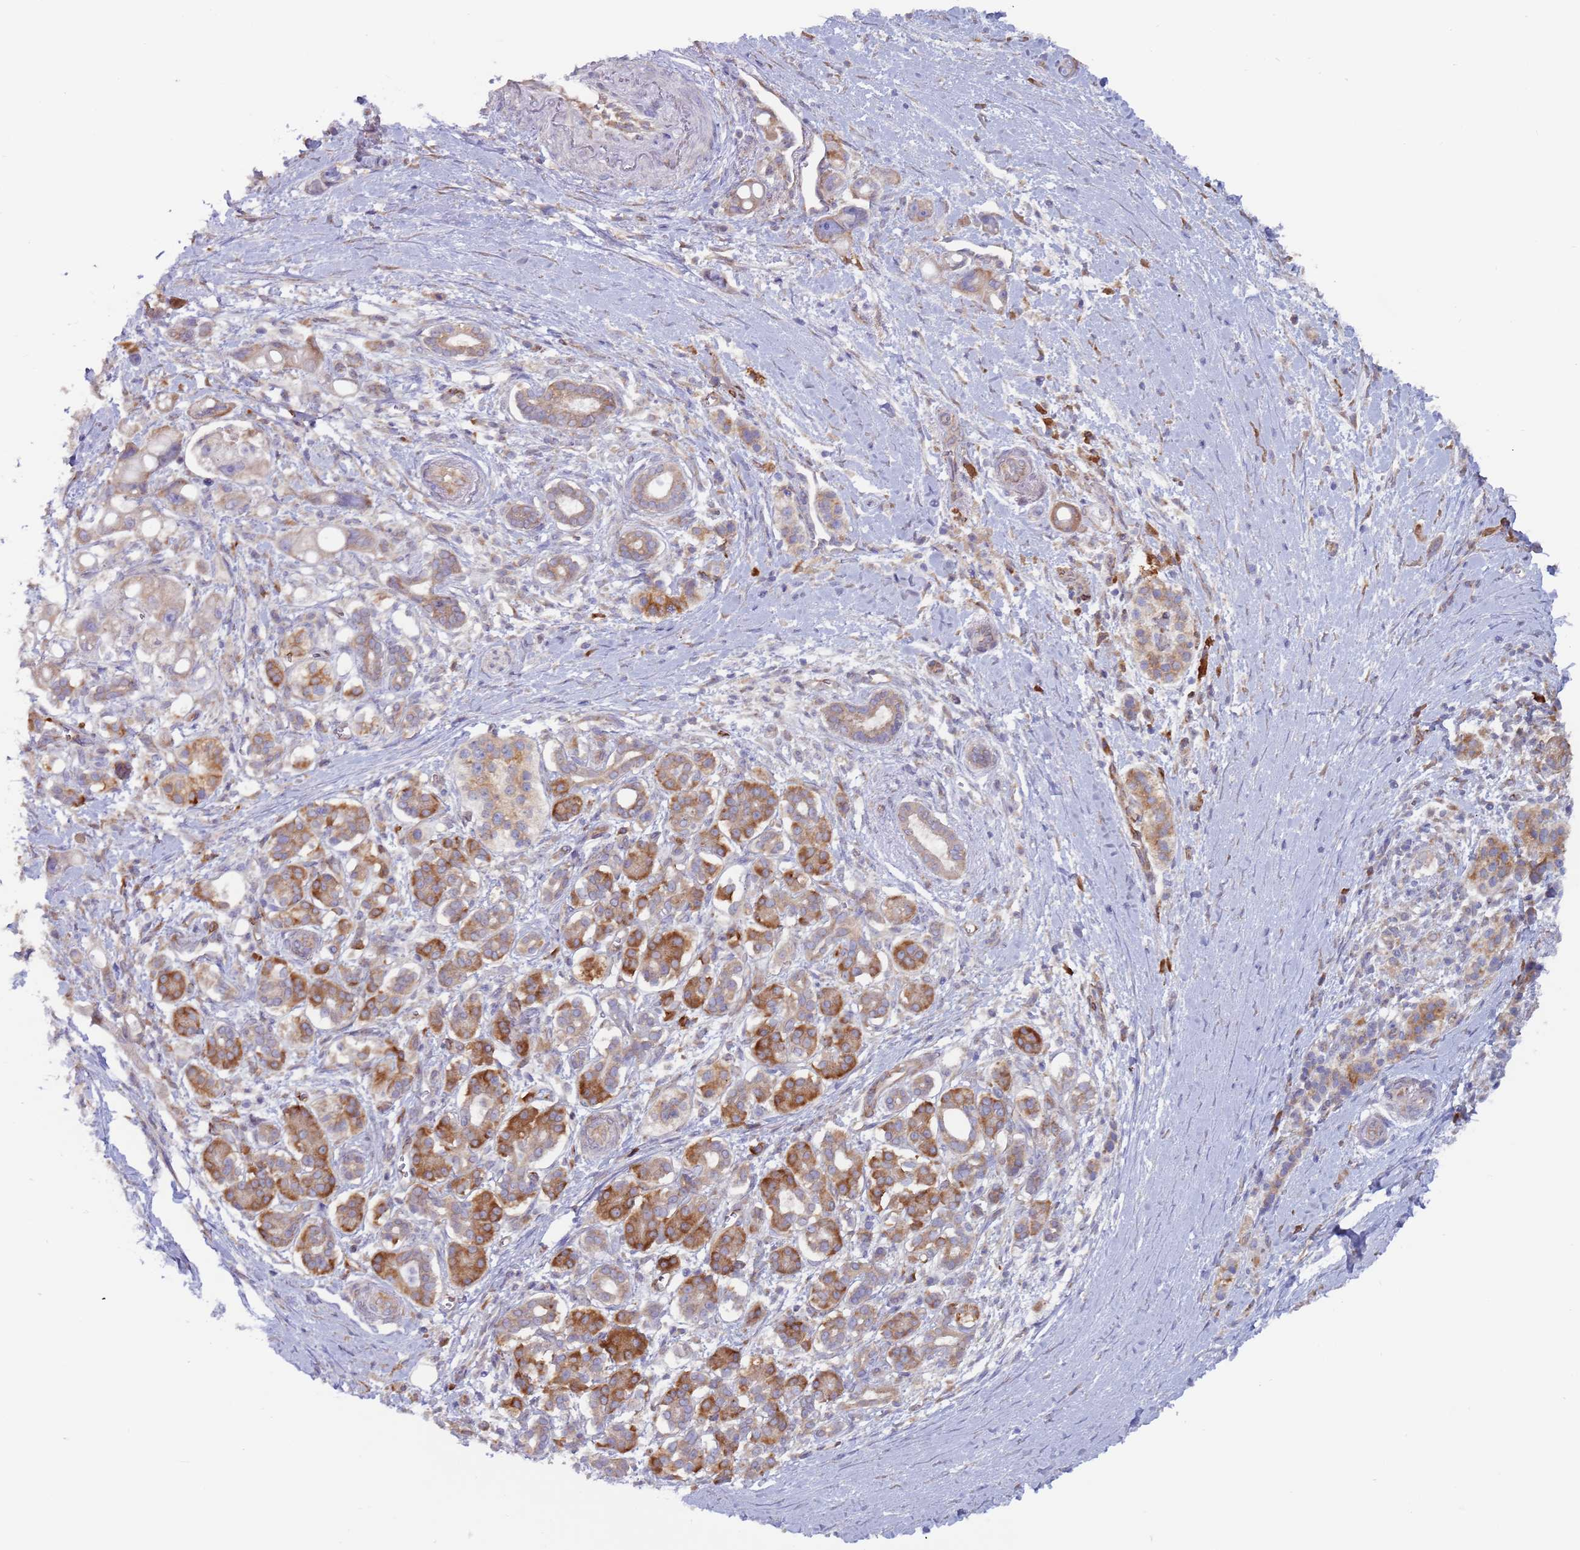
{"staining": {"intensity": "moderate", "quantity": "25%-75%", "location": "cytoplasmic/membranous"}, "tissue": "pancreatic cancer", "cell_type": "Tumor cells", "image_type": "cancer", "snomed": [{"axis": "morphology", "description": "Adenocarcinoma, NOS"}, {"axis": "topography", "description": "Pancreas"}], "caption": "Pancreatic cancer tissue reveals moderate cytoplasmic/membranous expression in approximately 25%-75% of tumor cells", "gene": "ZNF844", "patient": {"sex": "male", "age": 68}}